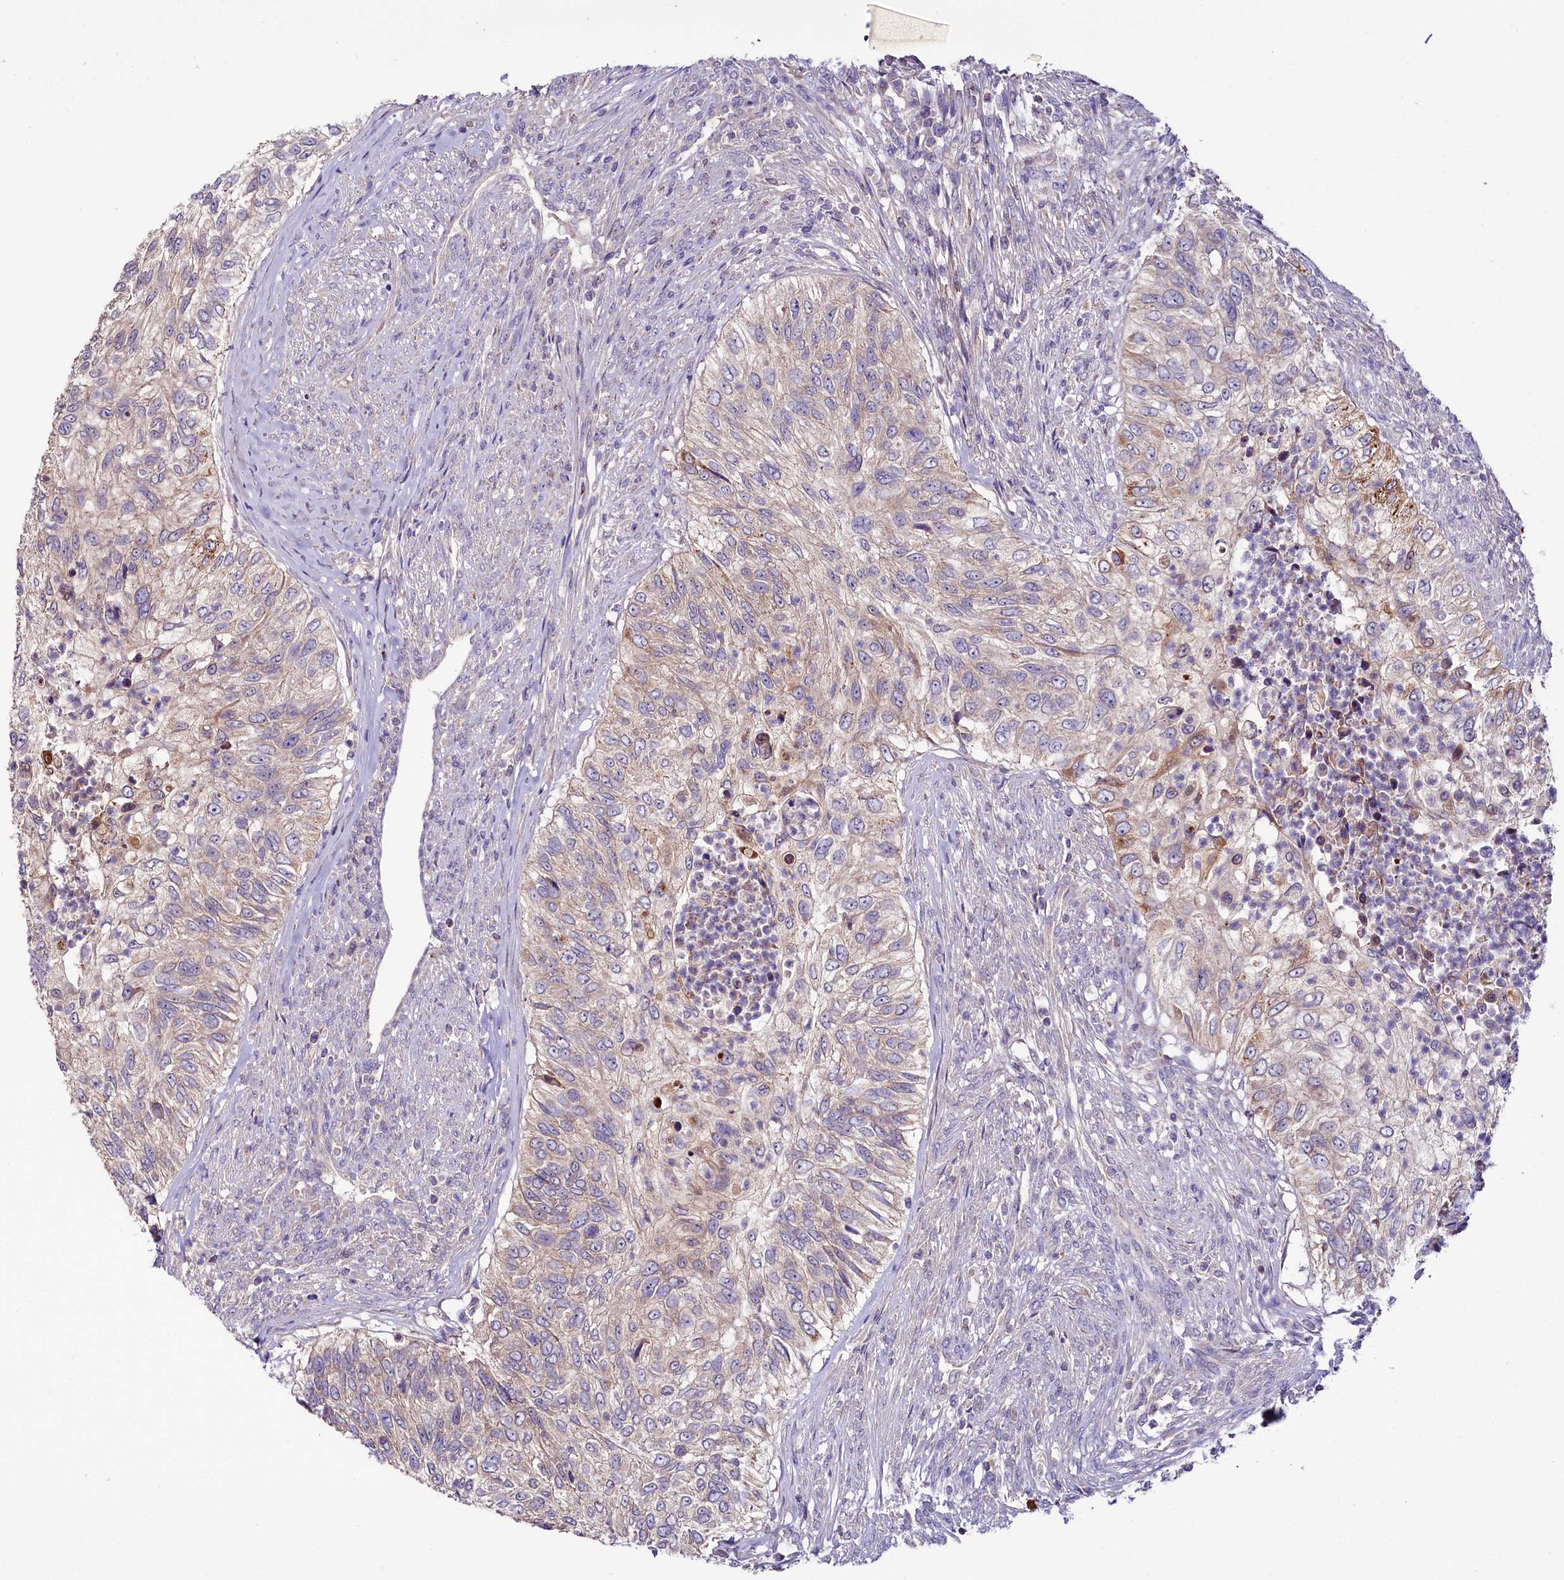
{"staining": {"intensity": "weak", "quantity": "<25%", "location": "cytoplasmic/membranous"}, "tissue": "urothelial cancer", "cell_type": "Tumor cells", "image_type": "cancer", "snomed": [{"axis": "morphology", "description": "Urothelial carcinoma, High grade"}, {"axis": "topography", "description": "Urinary bladder"}], "caption": "IHC photomicrograph of neoplastic tissue: urothelial cancer stained with DAB demonstrates no significant protein positivity in tumor cells.", "gene": "ZNF45", "patient": {"sex": "female", "age": 60}}